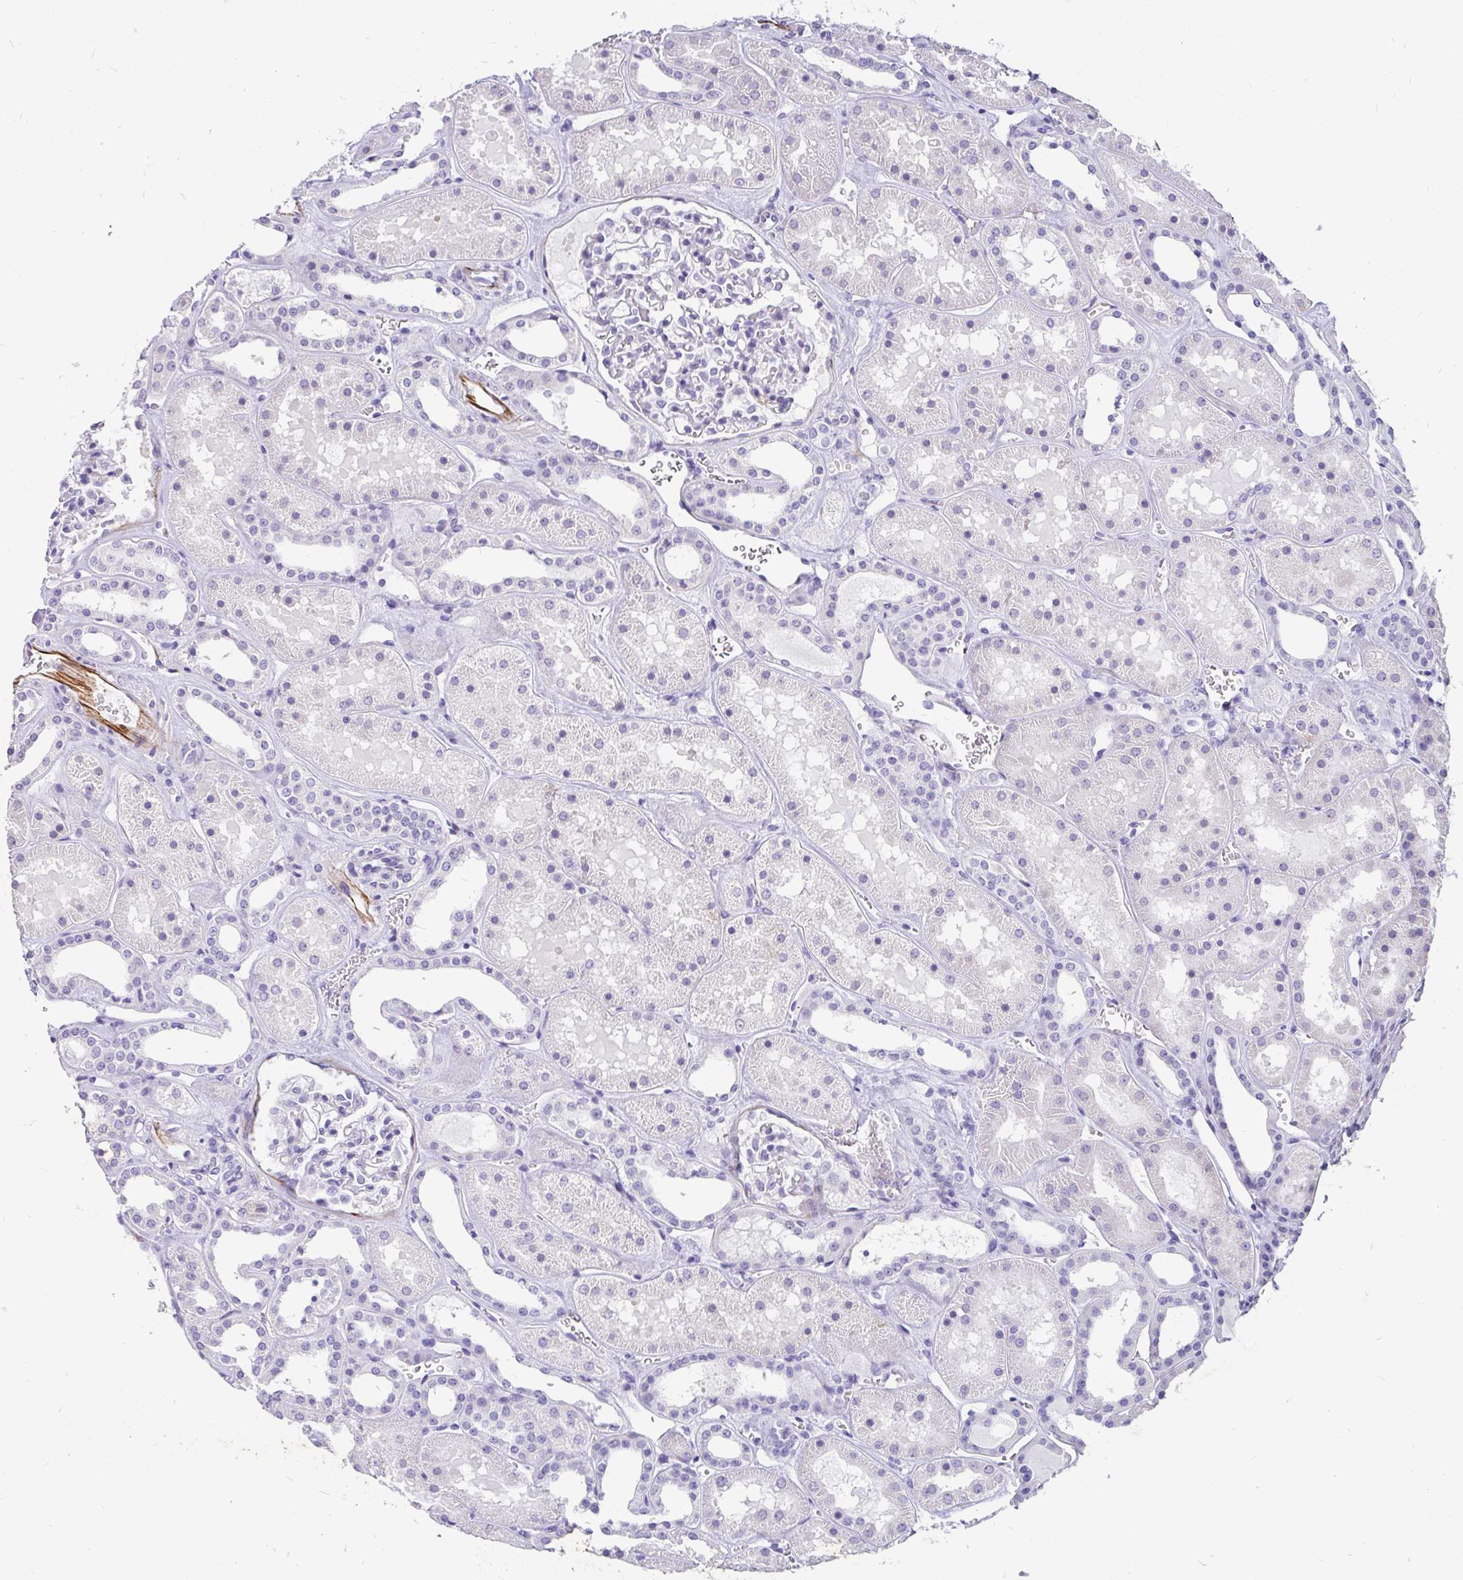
{"staining": {"intensity": "negative", "quantity": "none", "location": "none"}, "tissue": "kidney", "cell_type": "Cells in glomeruli", "image_type": "normal", "snomed": [{"axis": "morphology", "description": "Normal tissue, NOS"}, {"axis": "topography", "description": "Kidney"}], "caption": "Immunohistochemical staining of benign kidney demonstrates no significant staining in cells in glomeruli. (DAB (3,3'-diaminobenzidine) IHC with hematoxylin counter stain).", "gene": "EML5", "patient": {"sex": "female", "age": 41}}